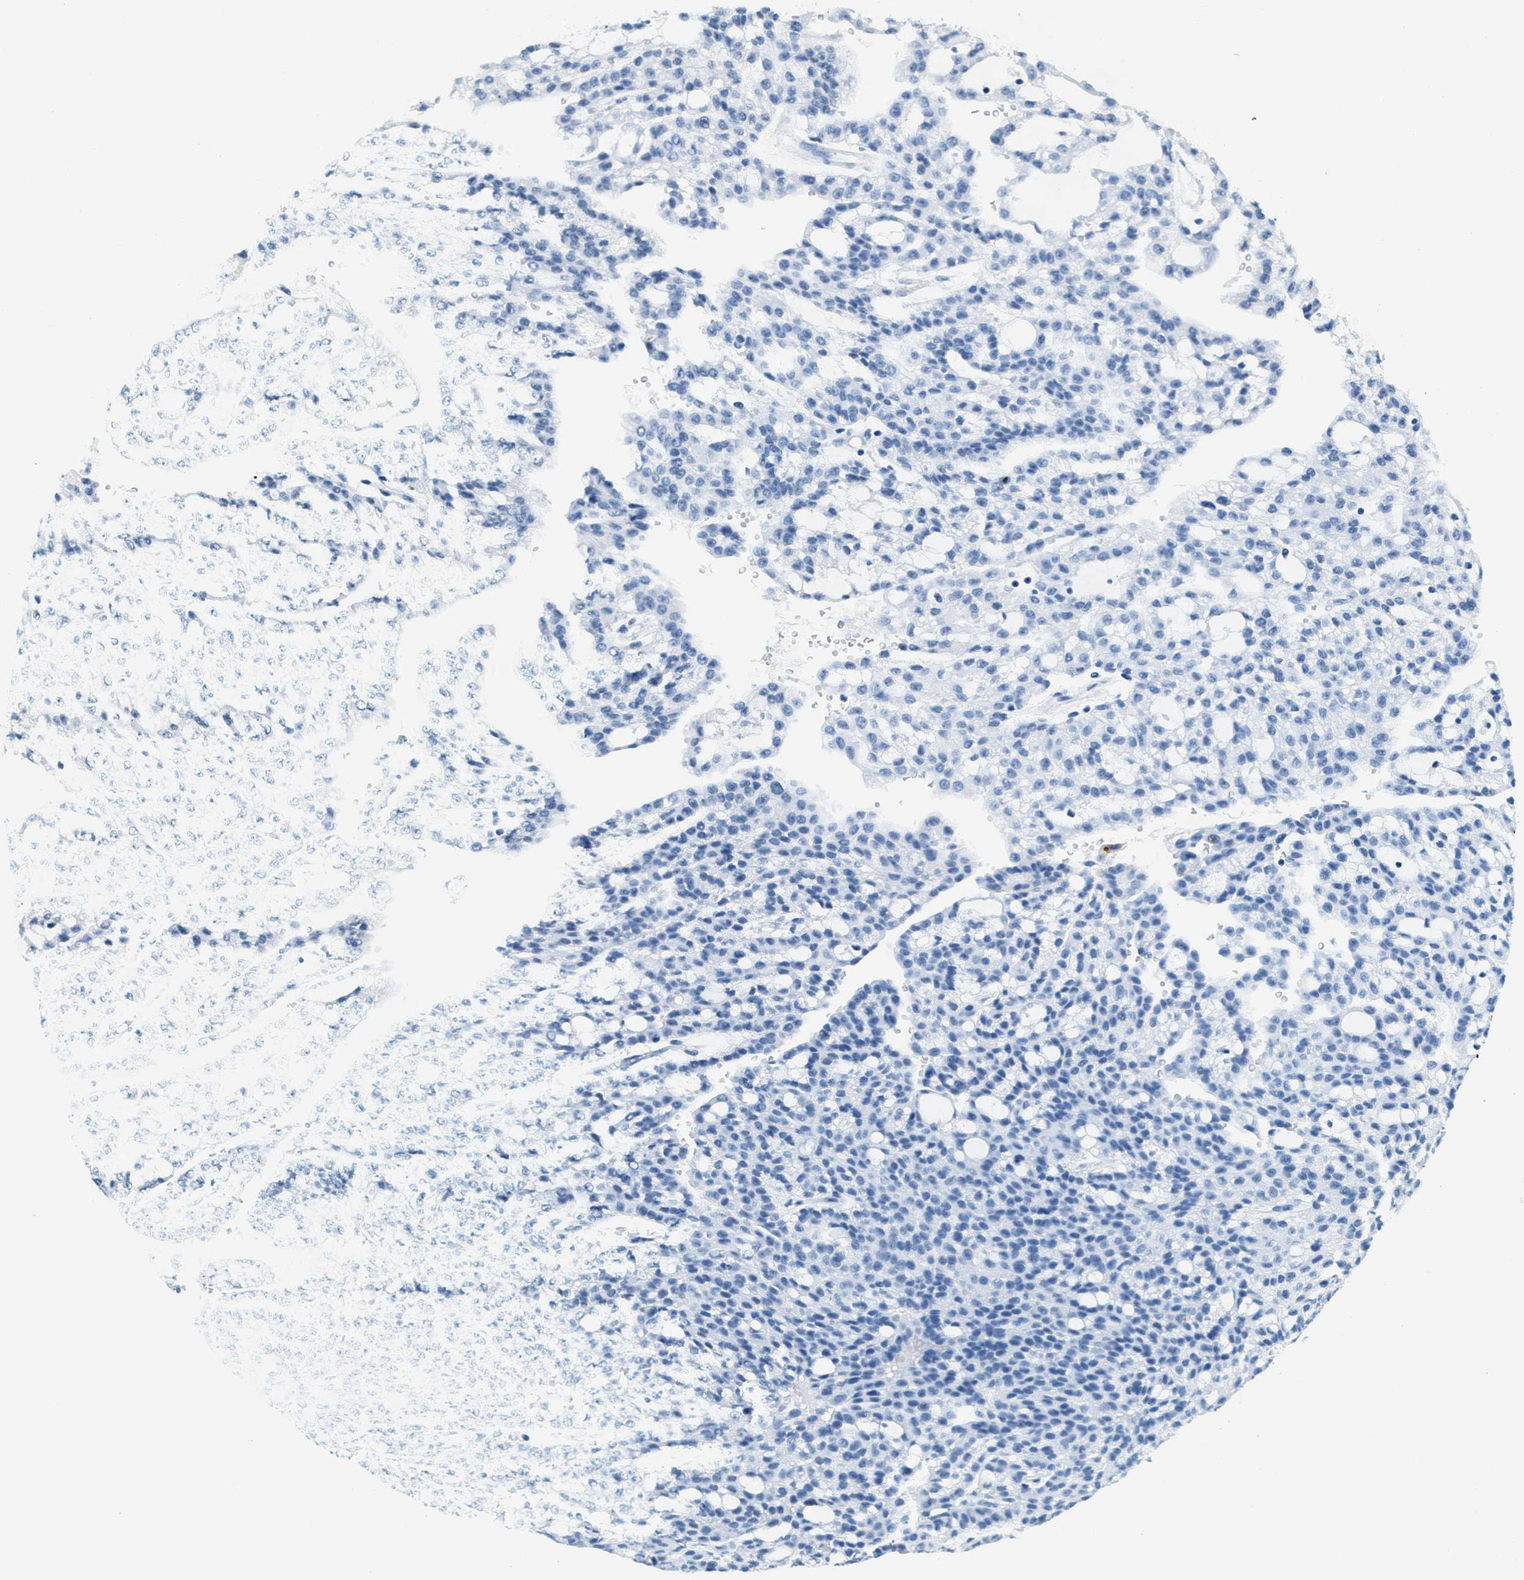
{"staining": {"intensity": "negative", "quantity": "none", "location": "none"}, "tissue": "renal cancer", "cell_type": "Tumor cells", "image_type": "cancer", "snomed": [{"axis": "morphology", "description": "Adenocarcinoma, NOS"}, {"axis": "topography", "description": "Kidney"}], "caption": "IHC micrograph of adenocarcinoma (renal) stained for a protein (brown), which demonstrates no expression in tumor cells.", "gene": "CA4", "patient": {"sex": "male", "age": 63}}